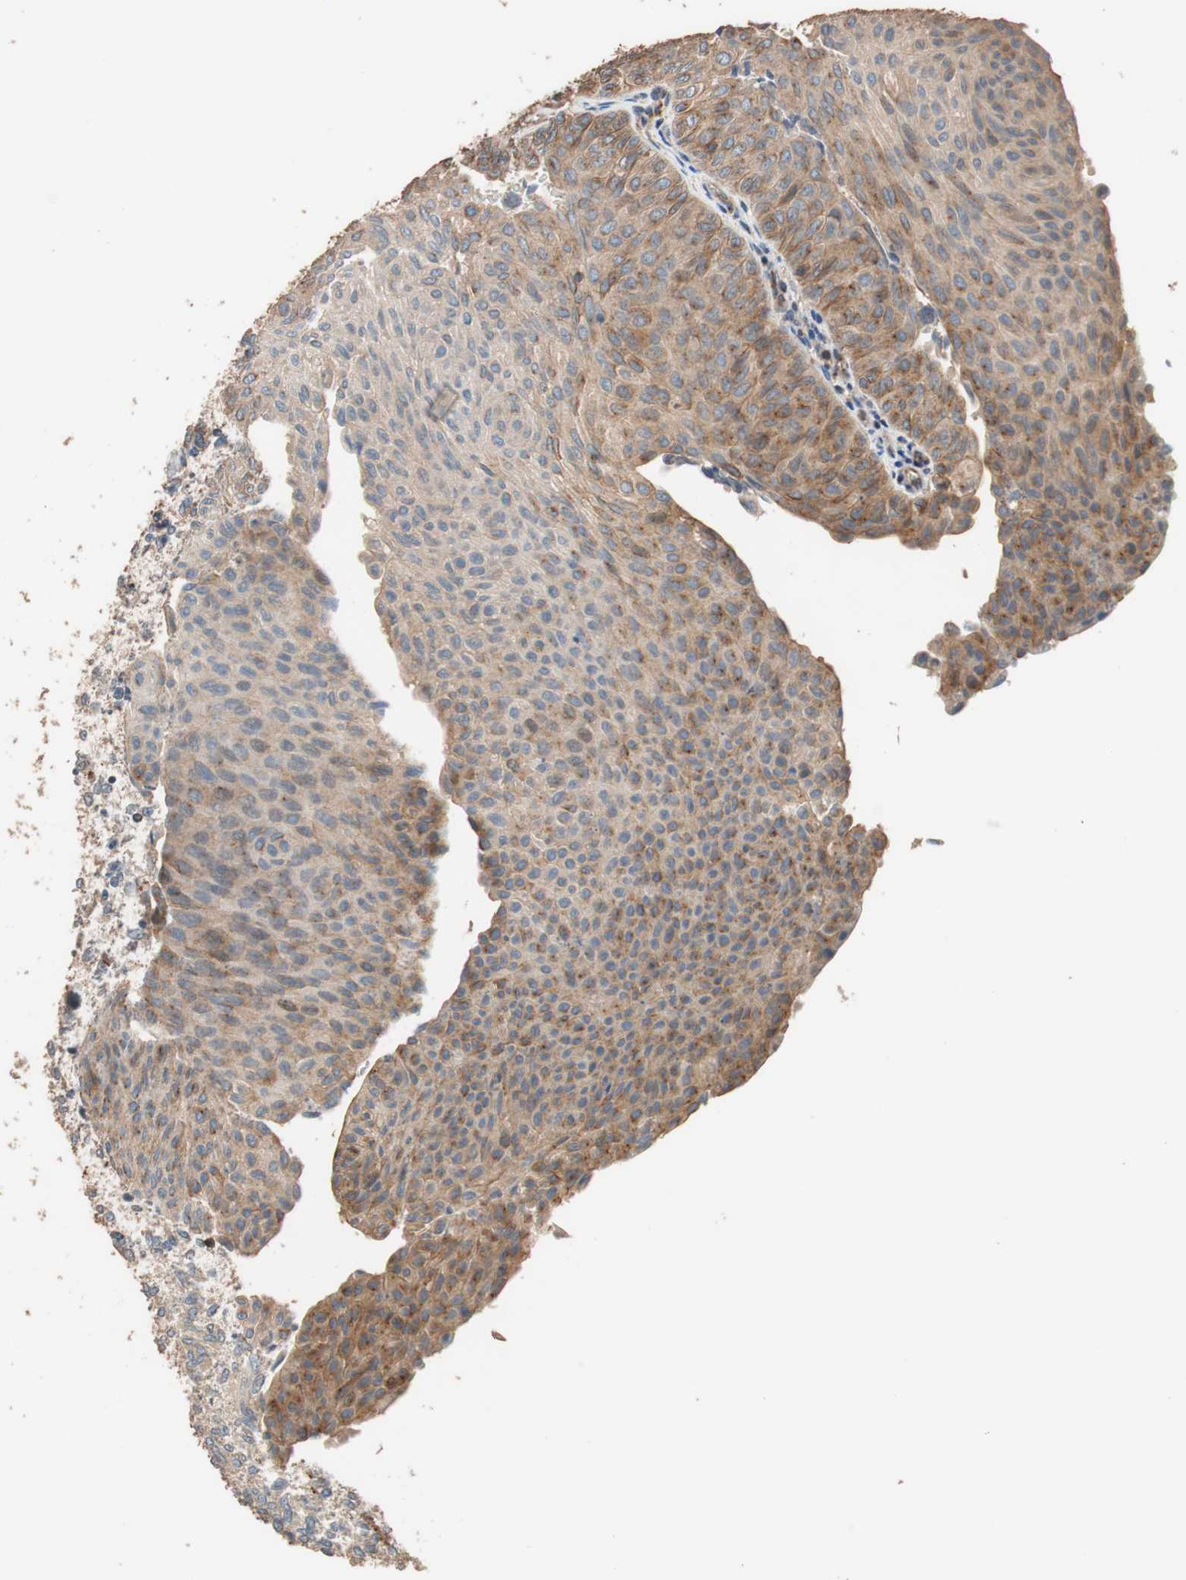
{"staining": {"intensity": "weak", "quantity": ">75%", "location": "cytoplasmic/membranous"}, "tissue": "urothelial cancer", "cell_type": "Tumor cells", "image_type": "cancer", "snomed": [{"axis": "morphology", "description": "Urothelial carcinoma, Low grade"}, {"axis": "topography", "description": "Urinary bladder"}], "caption": "A photomicrograph showing weak cytoplasmic/membranous expression in about >75% of tumor cells in low-grade urothelial carcinoma, as visualized by brown immunohistochemical staining.", "gene": "TUBB", "patient": {"sex": "male", "age": 78}}